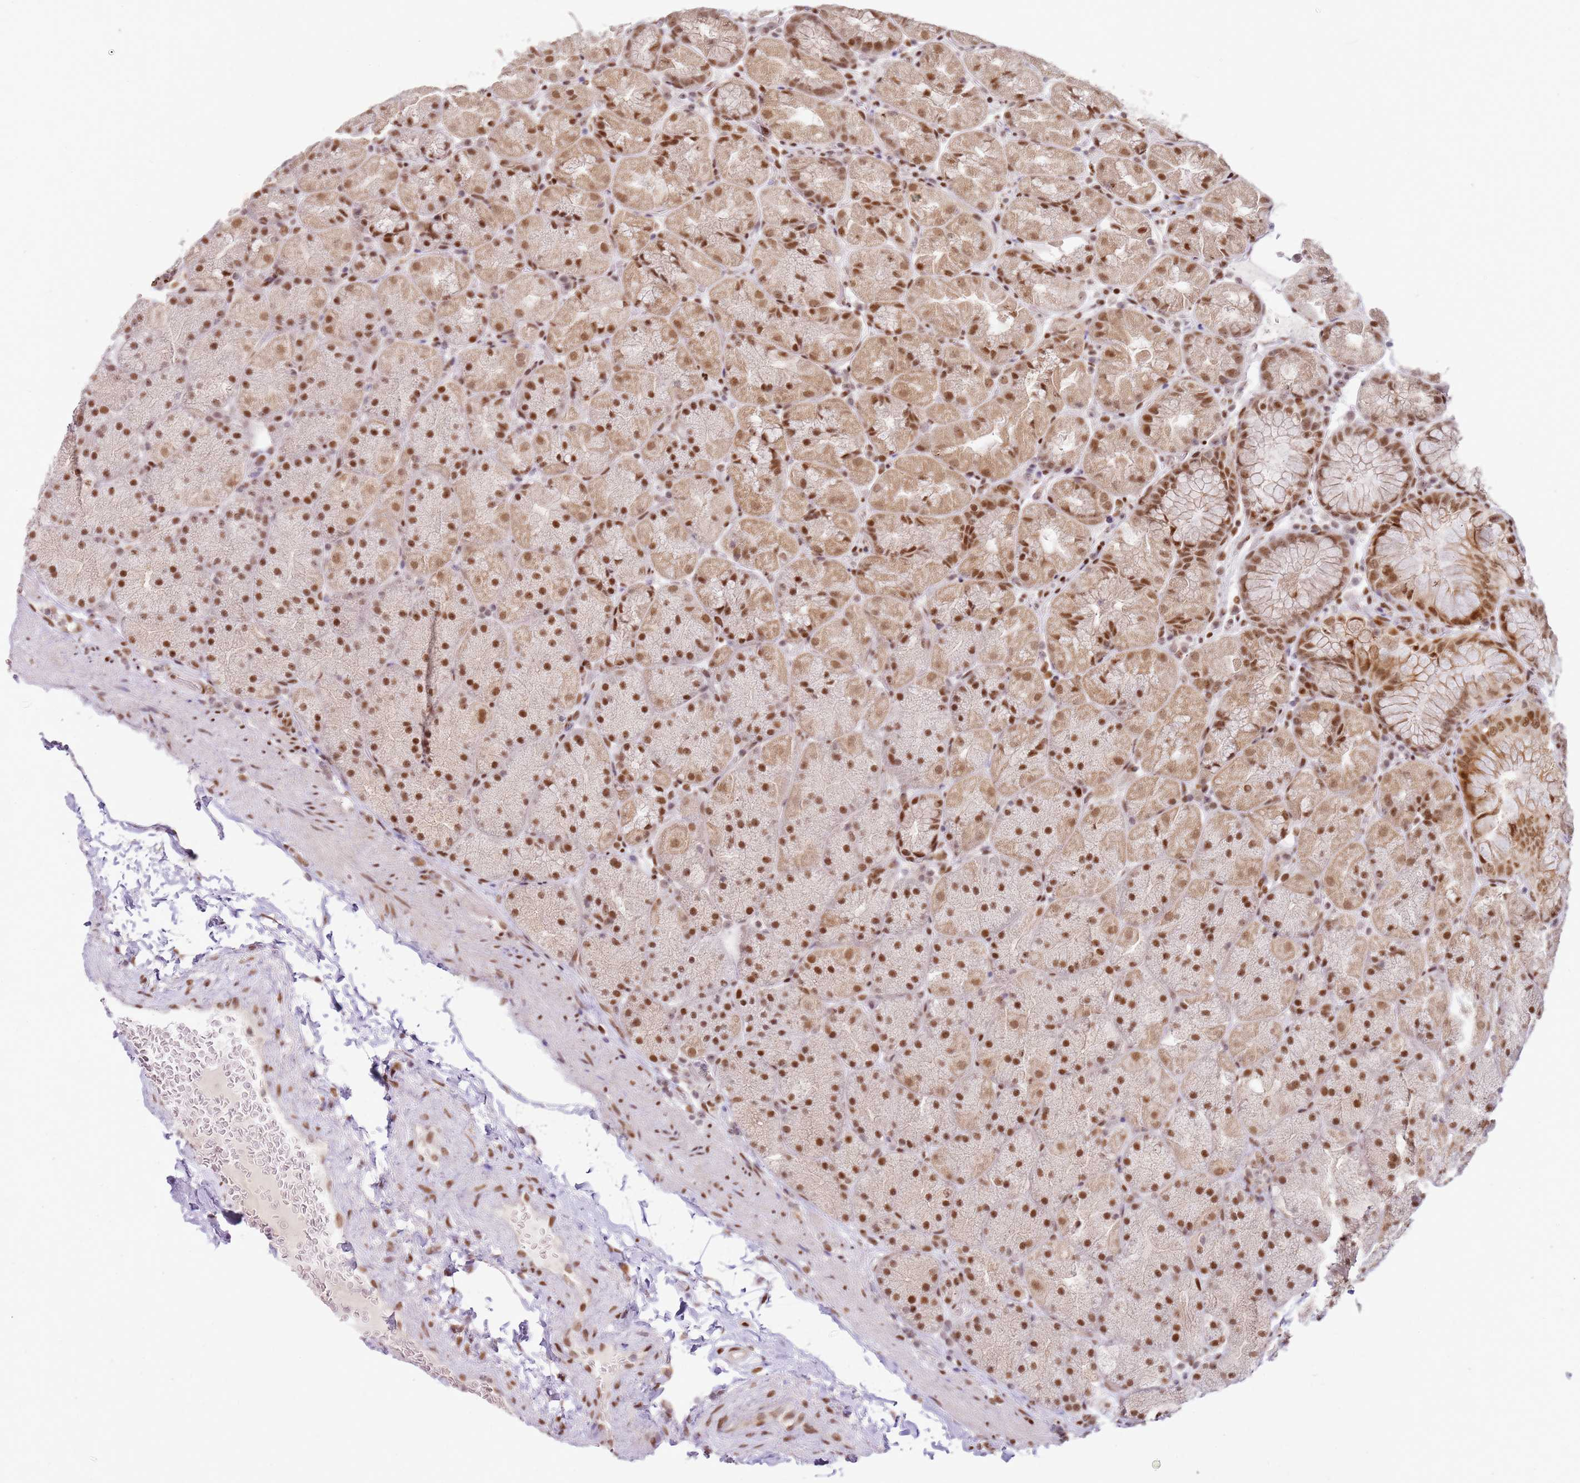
{"staining": {"intensity": "moderate", "quantity": ">75%", "location": "nuclear"}, "tissue": "stomach", "cell_type": "Glandular cells", "image_type": "normal", "snomed": [{"axis": "morphology", "description": "Normal tissue, NOS"}, {"axis": "topography", "description": "Stomach, upper"}, {"axis": "topography", "description": "Stomach, lower"}], "caption": "Stomach stained for a protein (brown) displays moderate nuclear positive positivity in approximately >75% of glandular cells.", "gene": "PHC2", "patient": {"sex": "male", "age": 67}}